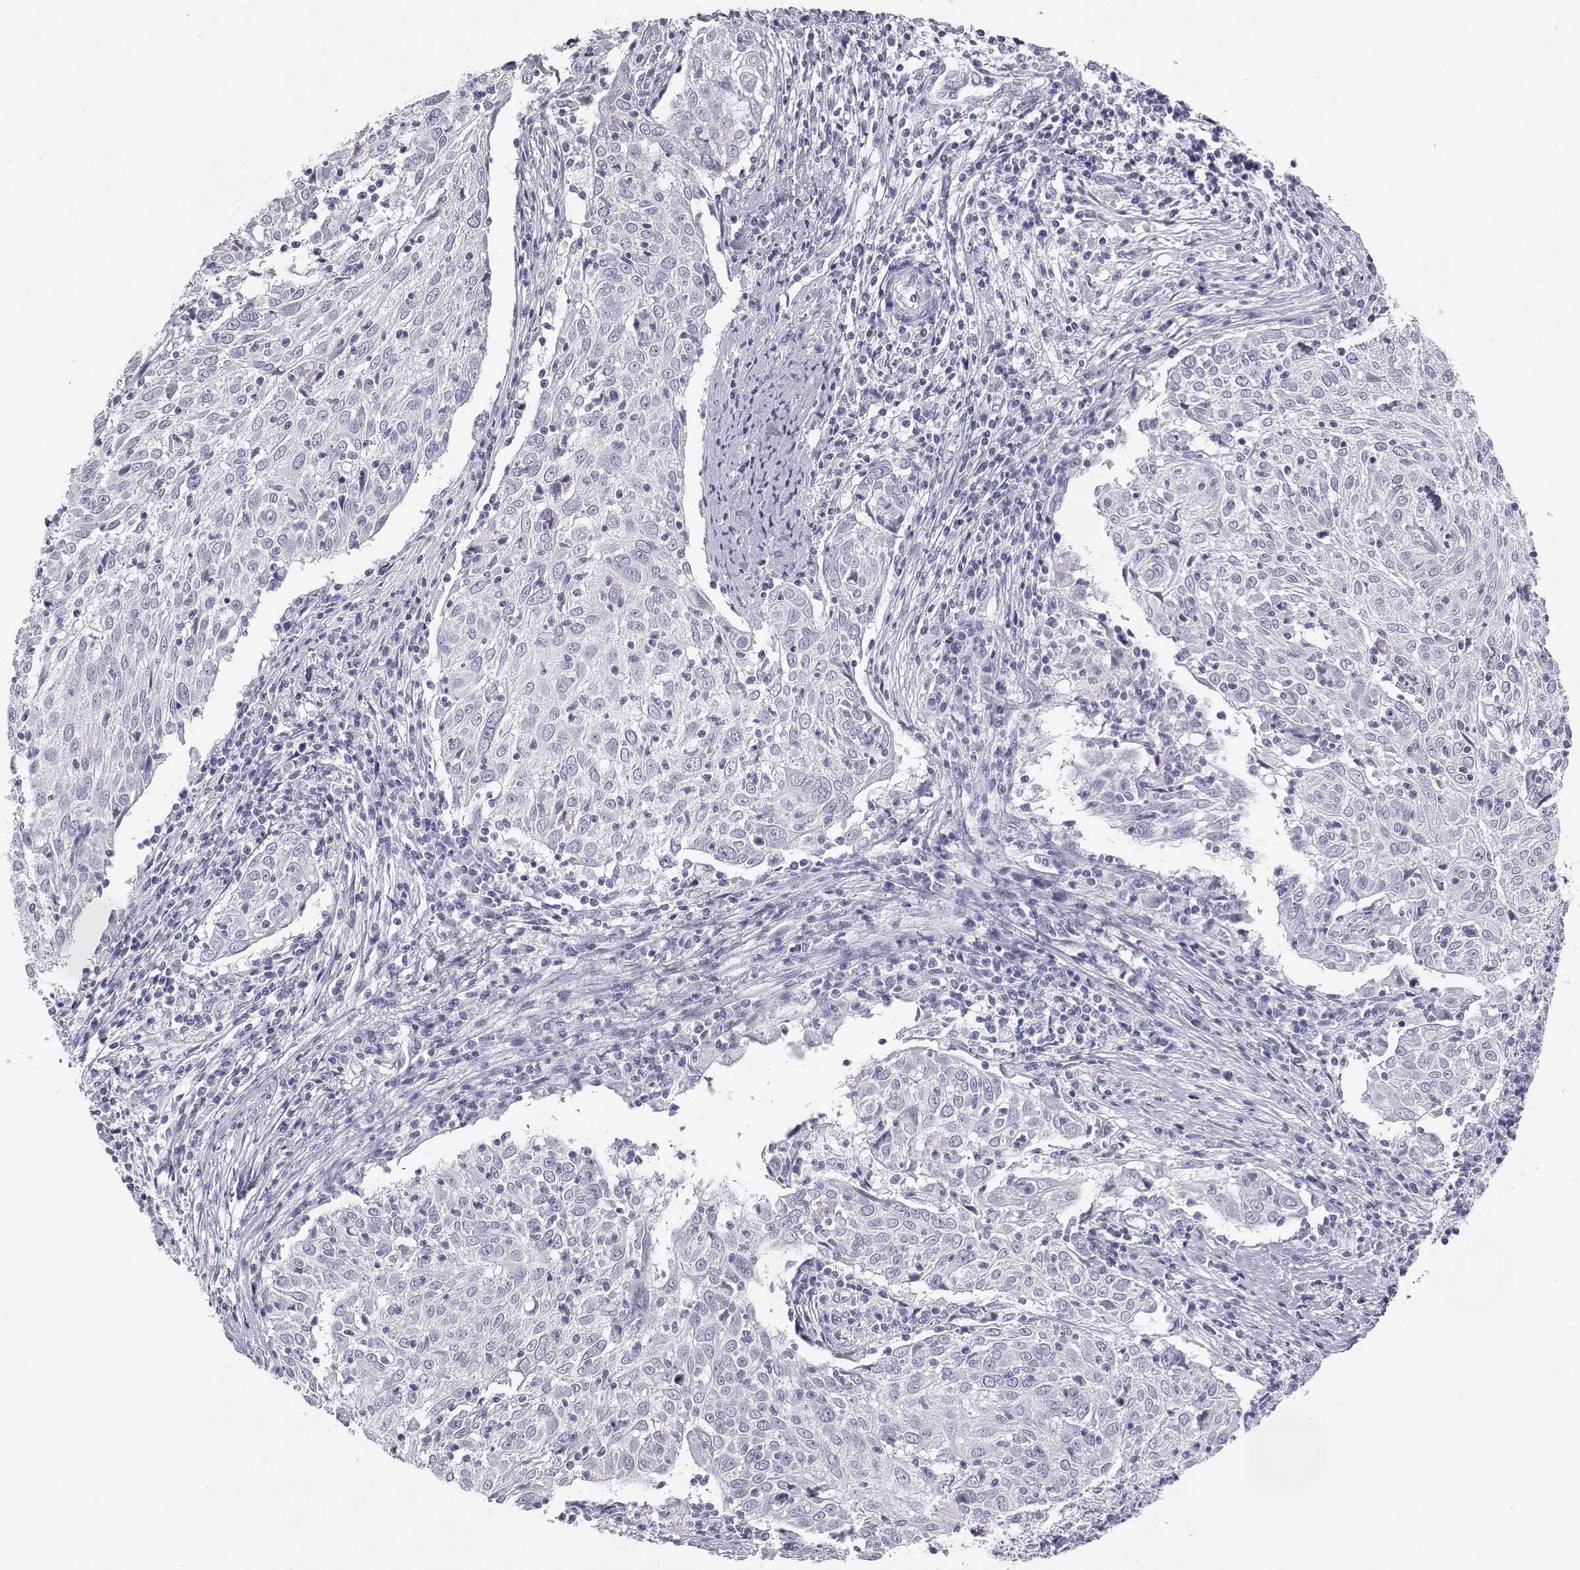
{"staining": {"intensity": "negative", "quantity": "none", "location": "none"}, "tissue": "cervical cancer", "cell_type": "Tumor cells", "image_type": "cancer", "snomed": [{"axis": "morphology", "description": "Squamous cell carcinoma, NOS"}, {"axis": "topography", "description": "Cervix"}], "caption": "There is no significant positivity in tumor cells of squamous cell carcinoma (cervical).", "gene": "KCNMB4", "patient": {"sex": "female", "age": 39}}